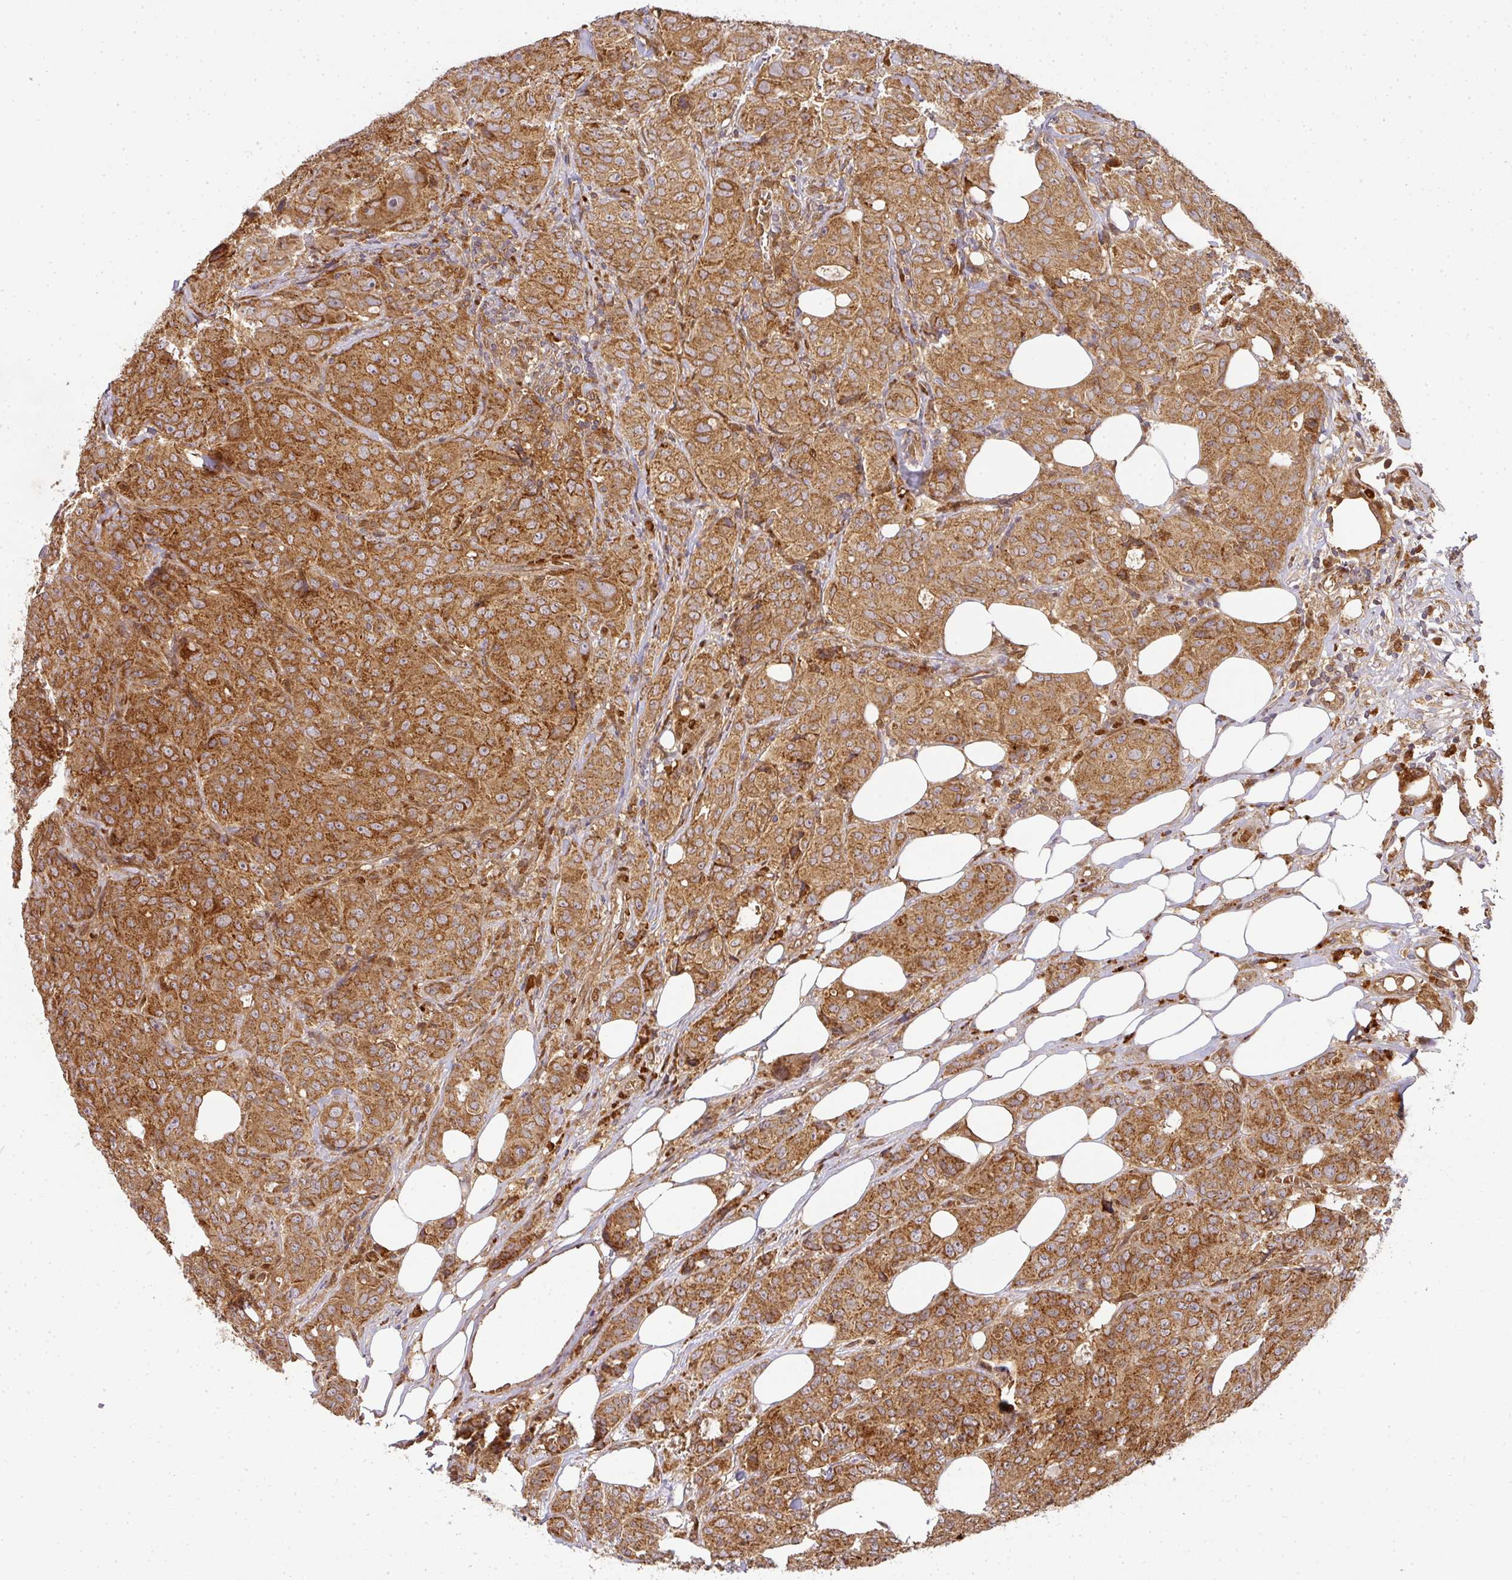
{"staining": {"intensity": "strong", "quantity": ">75%", "location": "cytoplasmic/membranous"}, "tissue": "breast cancer", "cell_type": "Tumor cells", "image_type": "cancer", "snomed": [{"axis": "morphology", "description": "Duct carcinoma"}, {"axis": "topography", "description": "Breast"}], "caption": "High-magnification brightfield microscopy of breast cancer (infiltrating ductal carcinoma) stained with DAB (brown) and counterstained with hematoxylin (blue). tumor cells exhibit strong cytoplasmic/membranous expression is appreciated in about>75% of cells.", "gene": "MALSU1", "patient": {"sex": "female", "age": 43}}